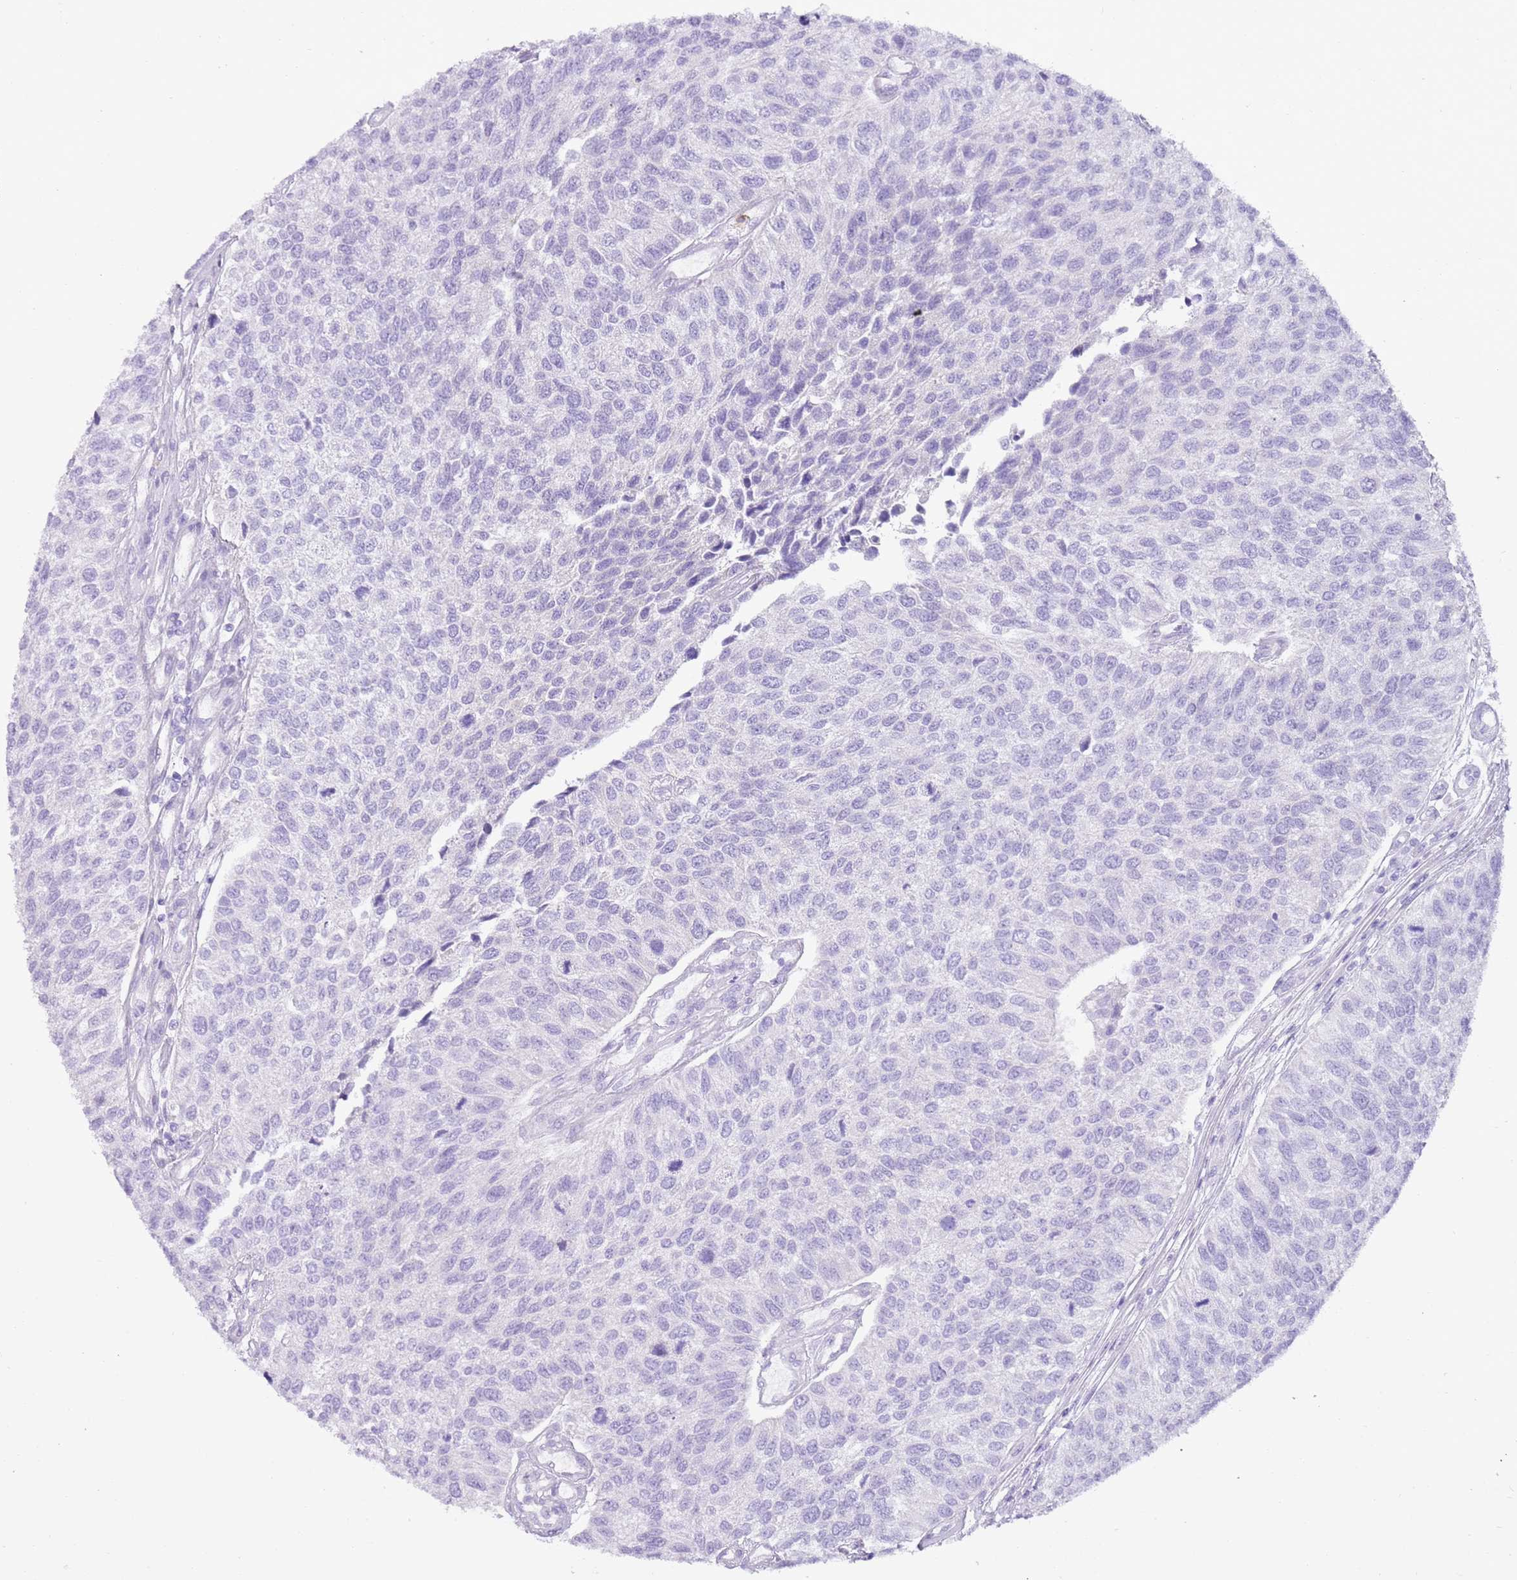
{"staining": {"intensity": "negative", "quantity": "none", "location": "none"}, "tissue": "urothelial cancer", "cell_type": "Tumor cells", "image_type": "cancer", "snomed": [{"axis": "morphology", "description": "Urothelial carcinoma, NOS"}, {"axis": "topography", "description": "Urinary bladder"}], "caption": "Urothelial cancer was stained to show a protein in brown. There is no significant positivity in tumor cells. (DAB (3,3'-diaminobenzidine) immunohistochemistry visualized using brightfield microscopy, high magnification).", "gene": "CD177", "patient": {"sex": "male", "age": 55}}